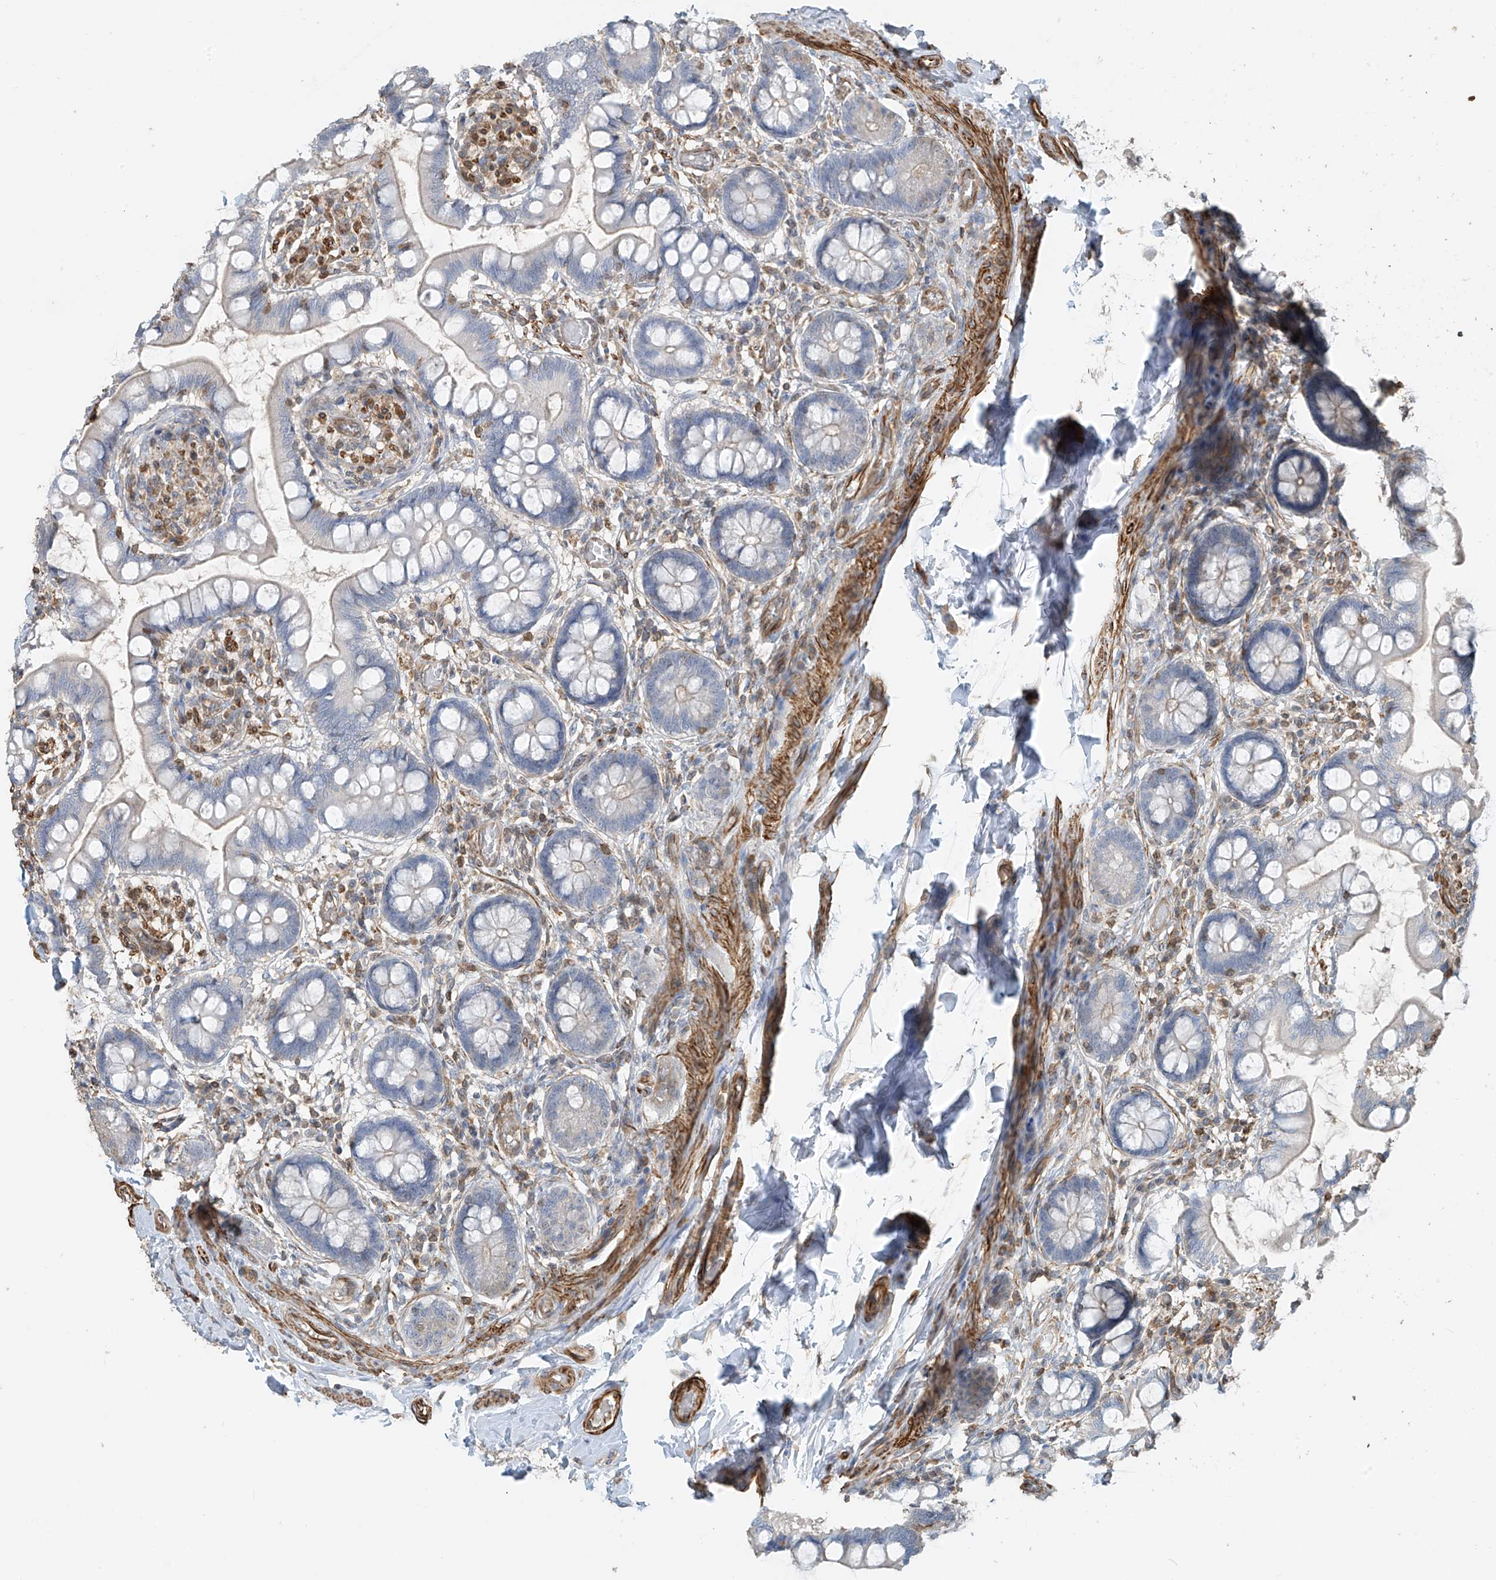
{"staining": {"intensity": "negative", "quantity": "none", "location": "none"}, "tissue": "small intestine", "cell_type": "Glandular cells", "image_type": "normal", "snomed": [{"axis": "morphology", "description": "Normal tissue, NOS"}, {"axis": "topography", "description": "Small intestine"}], "caption": "A high-resolution image shows IHC staining of benign small intestine, which displays no significant expression in glandular cells. (Brightfield microscopy of DAB (3,3'-diaminobenzidine) immunohistochemistry (IHC) at high magnification).", "gene": "SH3BGRL3", "patient": {"sex": "male", "age": 52}}